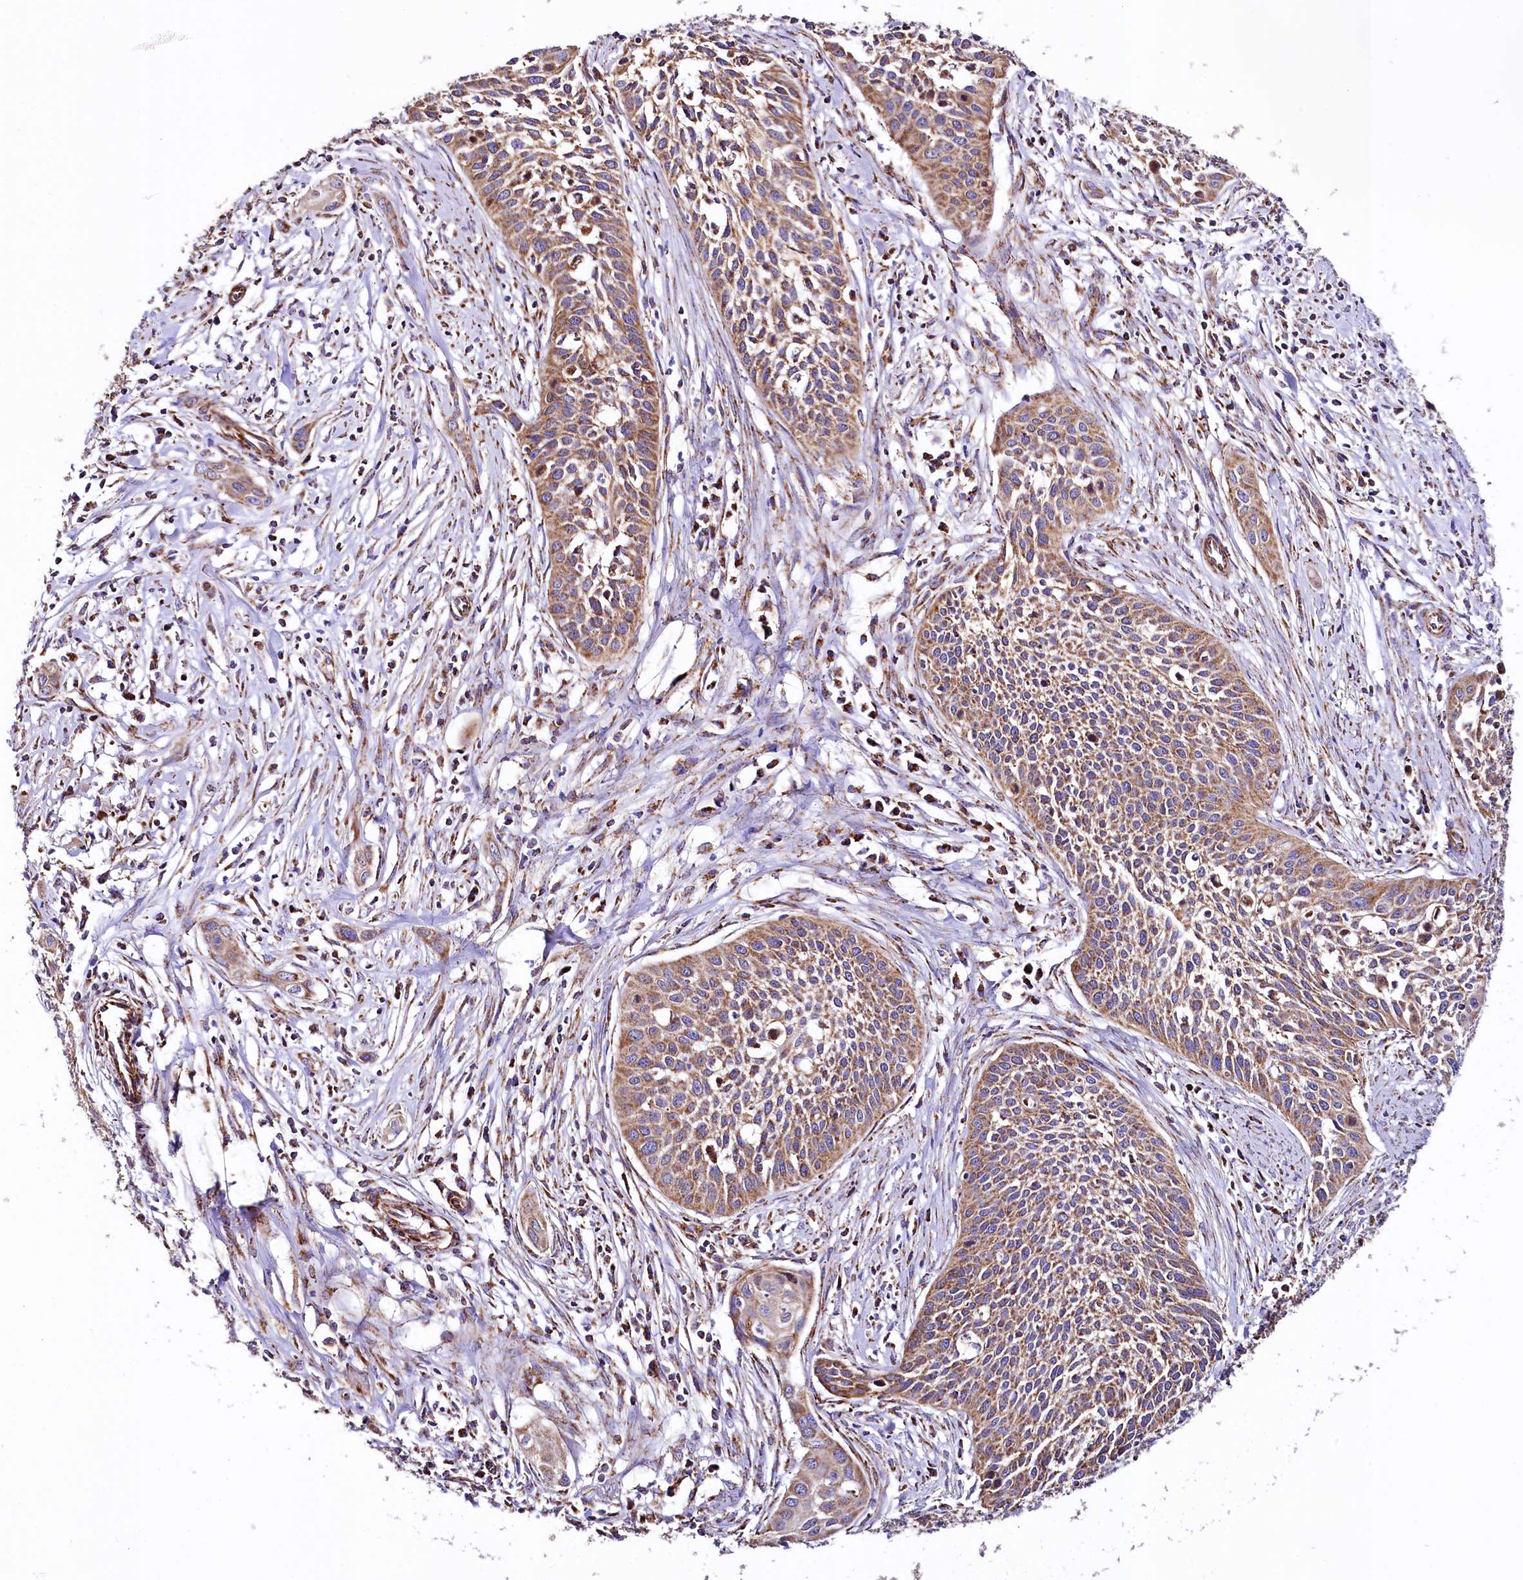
{"staining": {"intensity": "moderate", "quantity": ">75%", "location": "cytoplasmic/membranous"}, "tissue": "cervical cancer", "cell_type": "Tumor cells", "image_type": "cancer", "snomed": [{"axis": "morphology", "description": "Squamous cell carcinoma, NOS"}, {"axis": "topography", "description": "Cervix"}], "caption": "This micrograph demonstrates squamous cell carcinoma (cervical) stained with immunohistochemistry (IHC) to label a protein in brown. The cytoplasmic/membranous of tumor cells show moderate positivity for the protein. Nuclei are counter-stained blue.", "gene": "APLP2", "patient": {"sex": "female", "age": 34}}